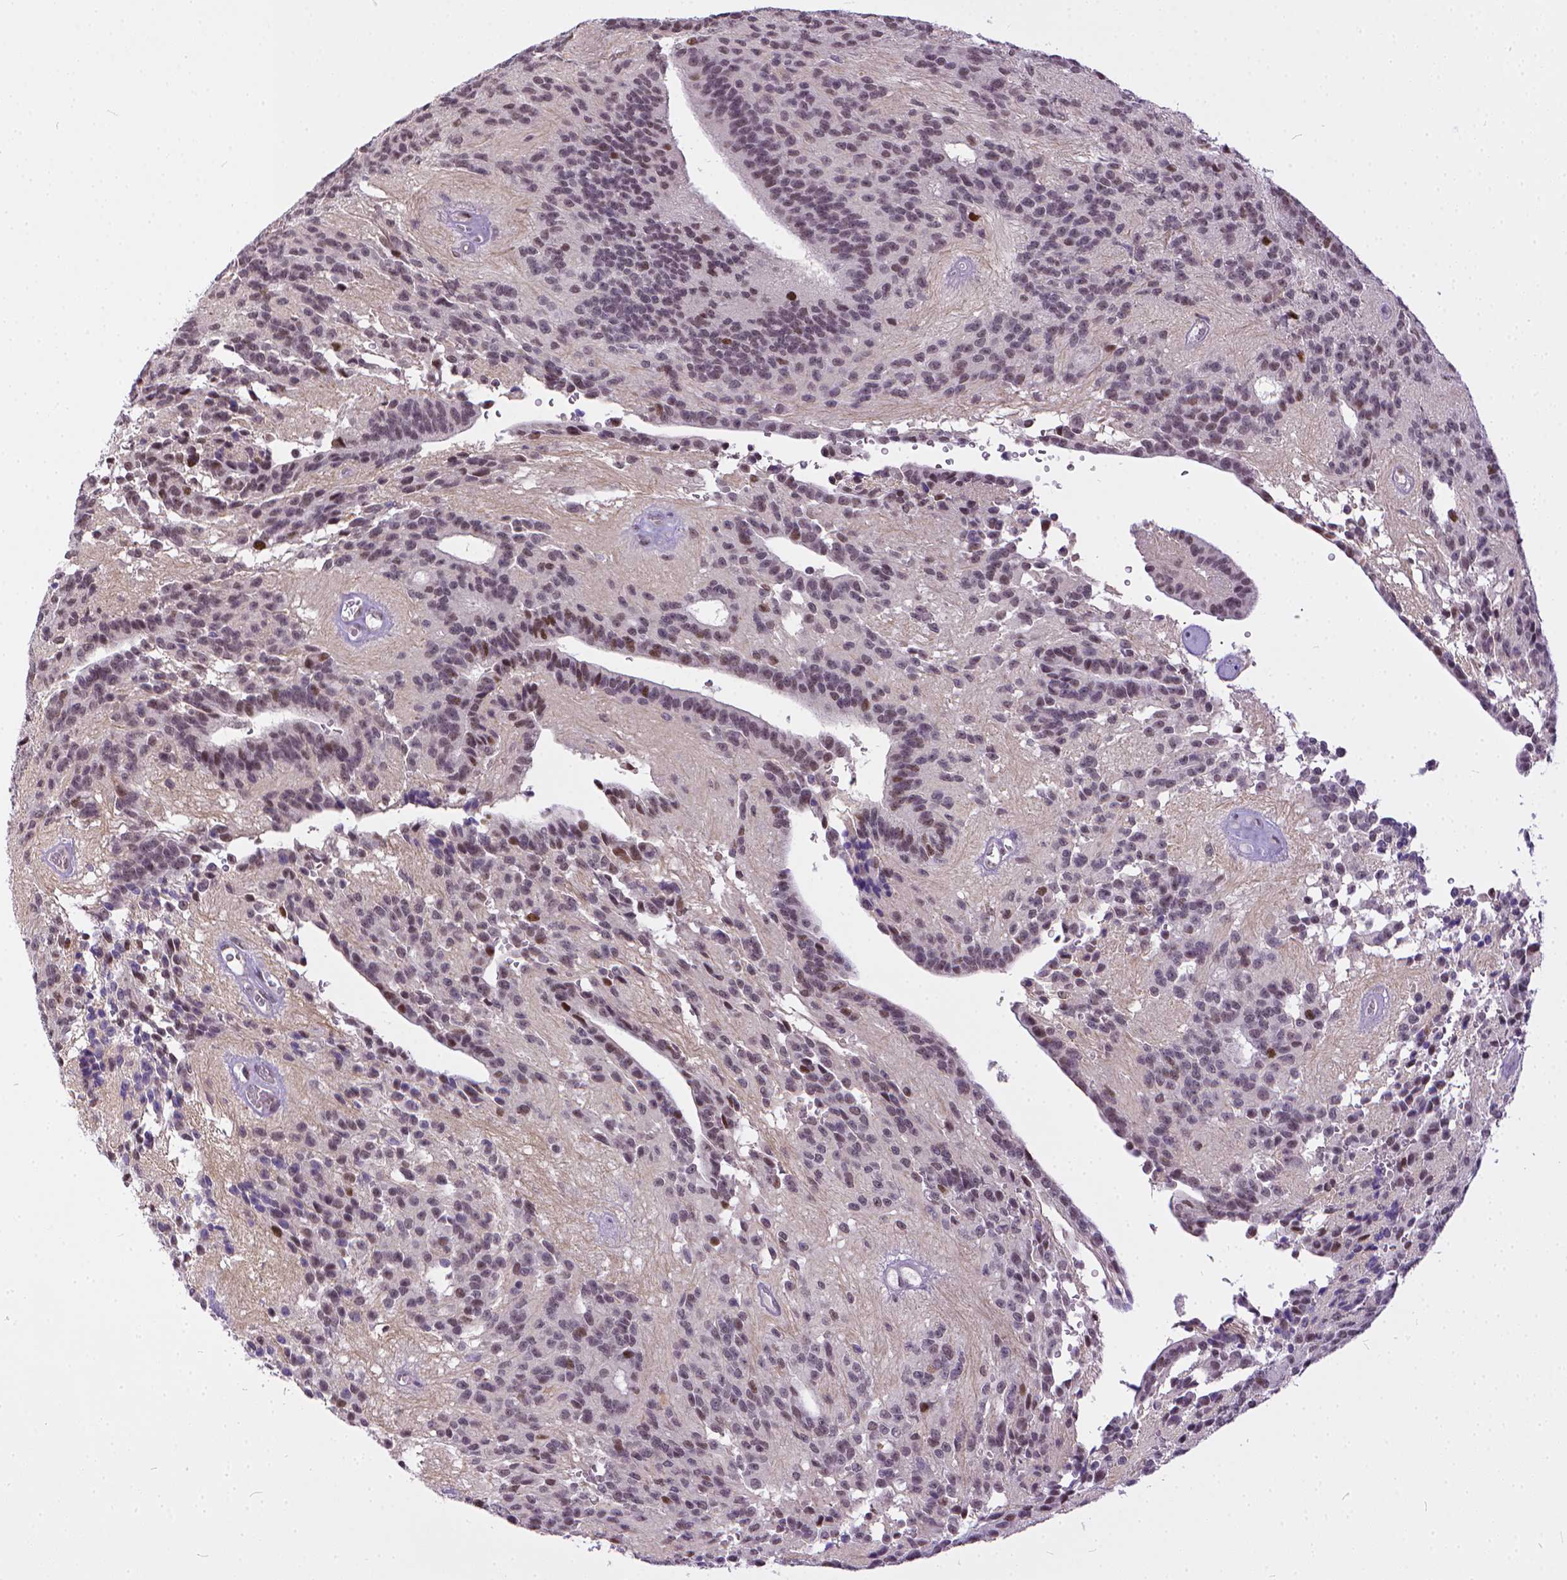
{"staining": {"intensity": "weak", "quantity": "<25%", "location": "nuclear"}, "tissue": "glioma", "cell_type": "Tumor cells", "image_type": "cancer", "snomed": [{"axis": "morphology", "description": "Glioma, malignant, Low grade"}, {"axis": "topography", "description": "Brain"}], "caption": "The photomicrograph reveals no staining of tumor cells in malignant low-grade glioma.", "gene": "ERCC1", "patient": {"sex": "male", "age": 31}}